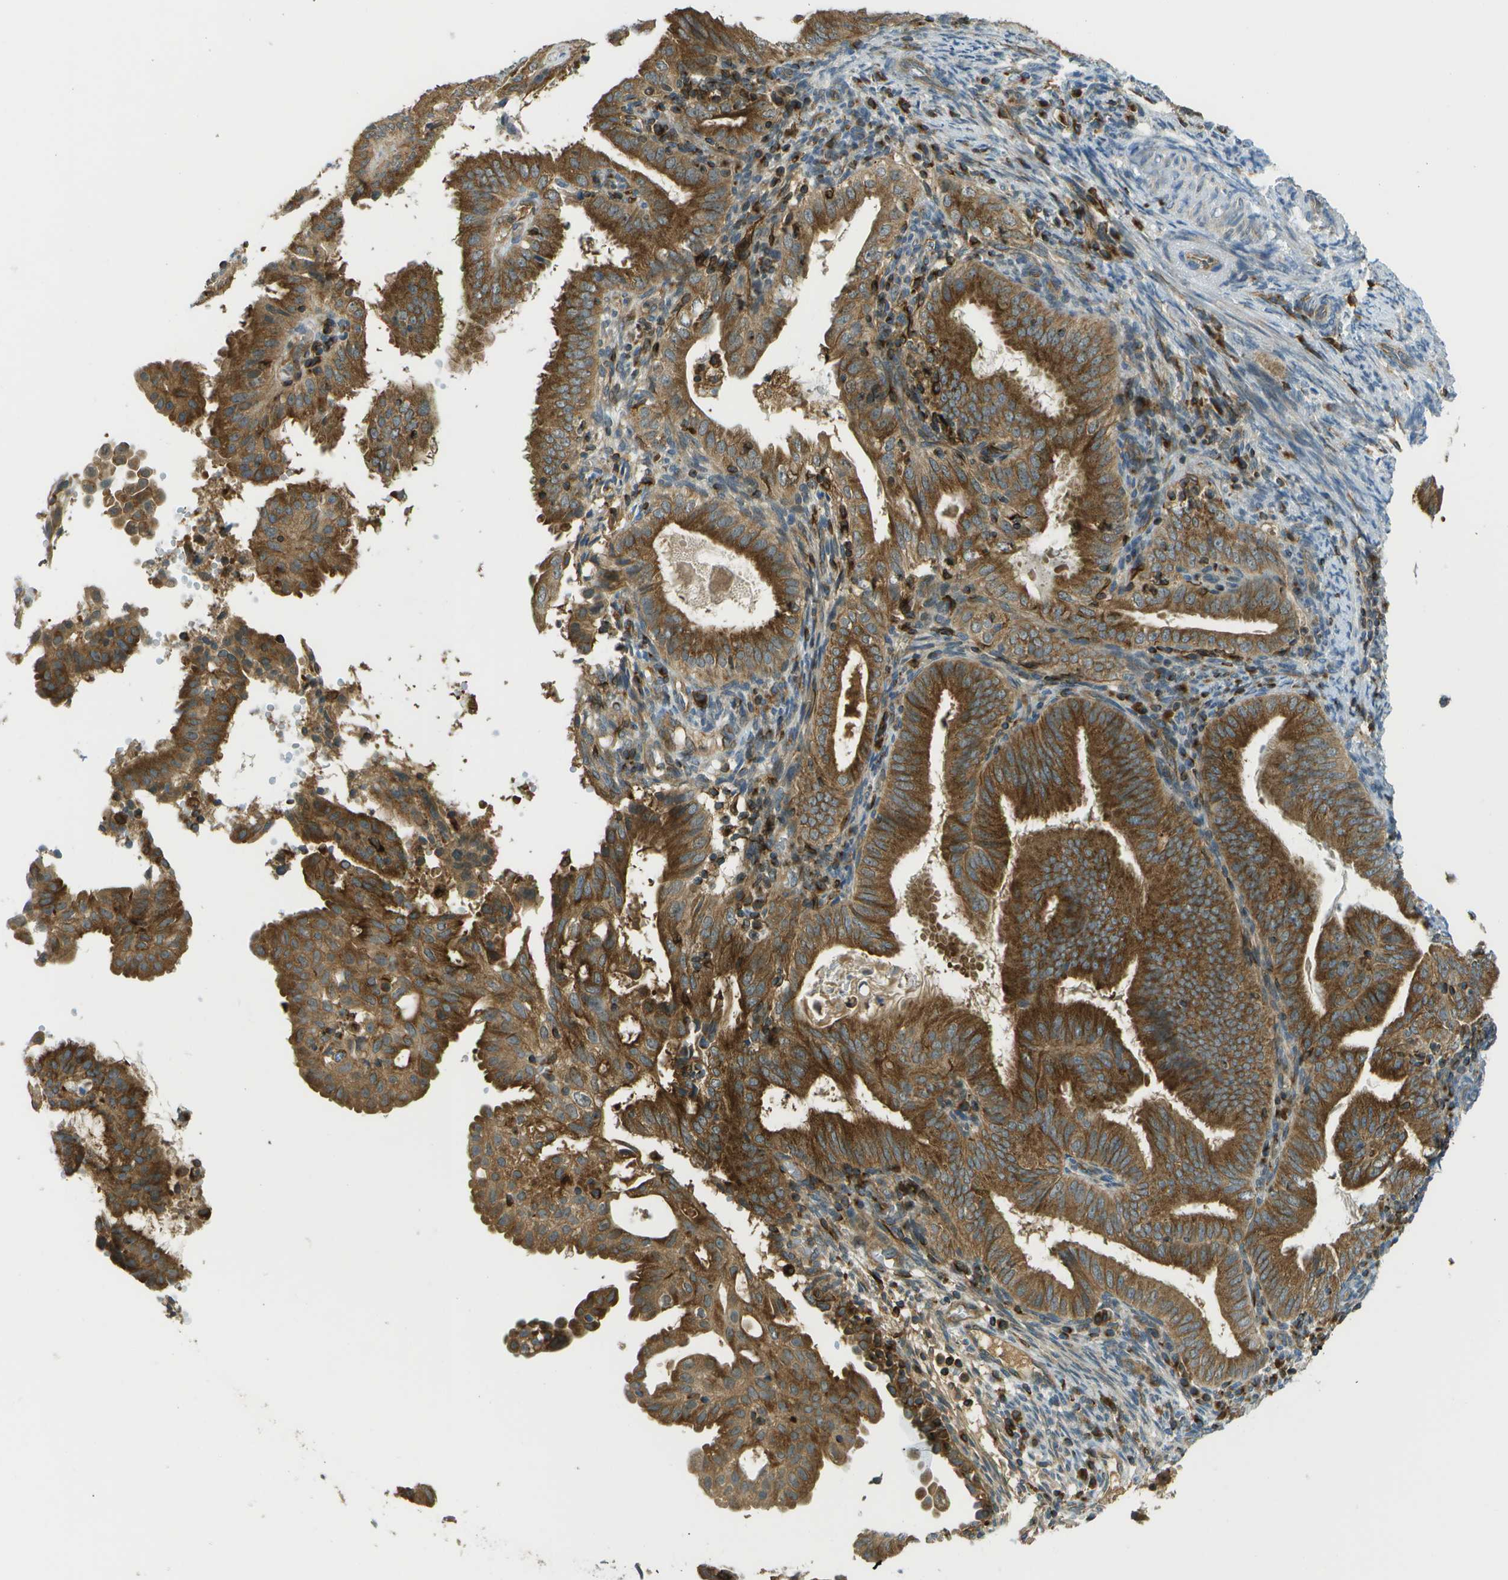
{"staining": {"intensity": "moderate", "quantity": ">75%", "location": "cytoplasmic/membranous"}, "tissue": "endometrial cancer", "cell_type": "Tumor cells", "image_type": "cancer", "snomed": [{"axis": "morphology", "description": "Adenocarcinoma, NOS"}, {"axis": "topography", "description": "Endometrium"}], "caption": "High-magnification brightfield microscopy of endometrial cancer stained with DAB (3,3'-diaminobenzidine) (brown) and counterstained with hematoxylin (blue). tumor cells exhibit moderate cytoplasmic/membranous staining is present in approximately>75% of cells. (Brightfield microscopy of DAB IHC at high magnification).", "gene": "TMTC1", "patient": {"sex": "female", "age": 58}}